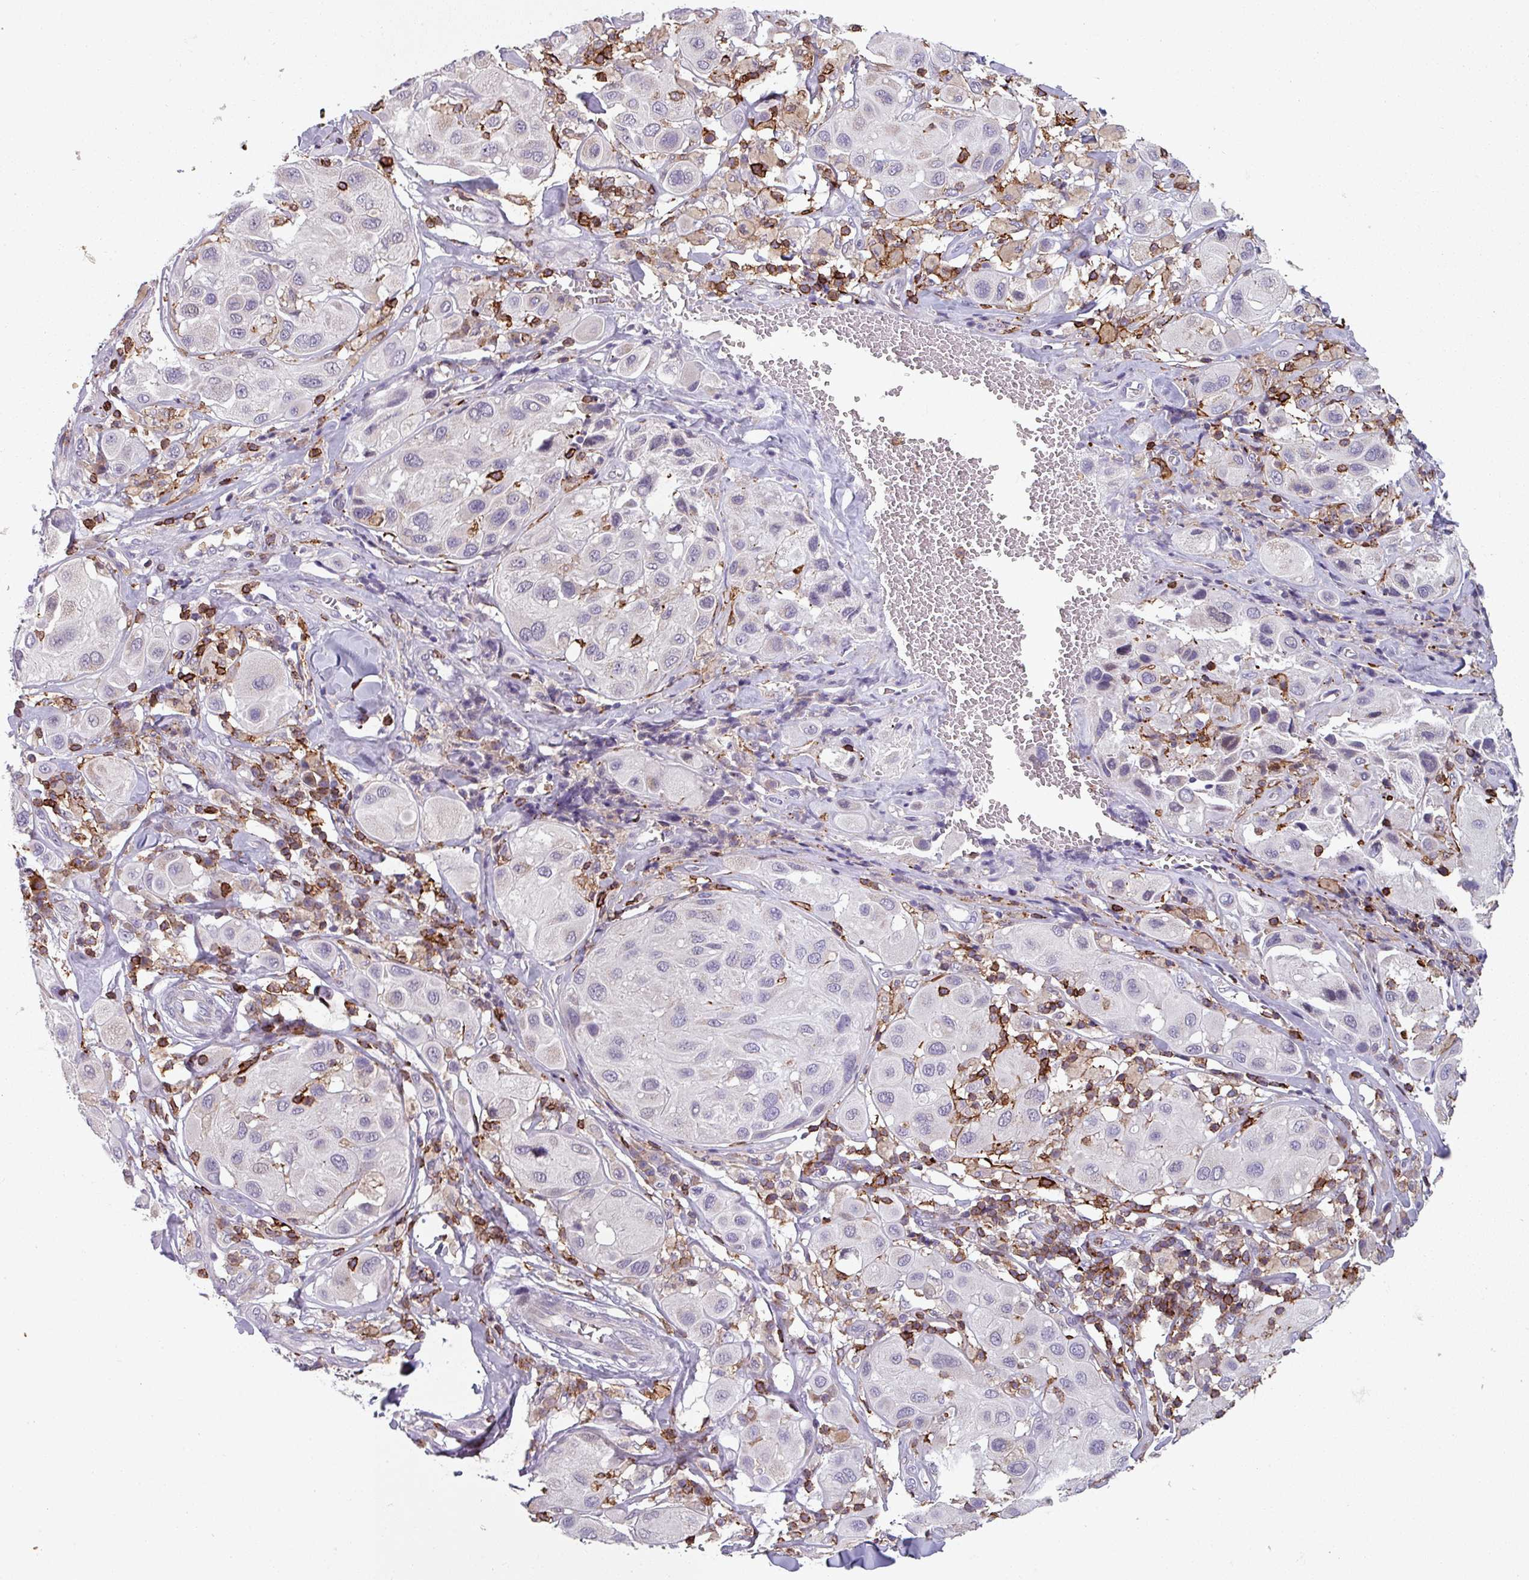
{"staining": {"intensity": "negative", "quantity": "none", "location": "none"}, "tissue": "melanoma", "cell_type": "Tumor cells", "image_type": "cancer", "snomed": [{"axis": "morphology", "description": "Malignant melanoma, Metastatic site"}, {"axis": "topography", "description": "Skin"}], "caption": "The immunohistochemistry photomicrograph has no significant expression in tumor cells of malignant melanoma (metastatic site) tissue.", "gene": "NEDD9", "patient": {"sex": "male", "age": 41}}